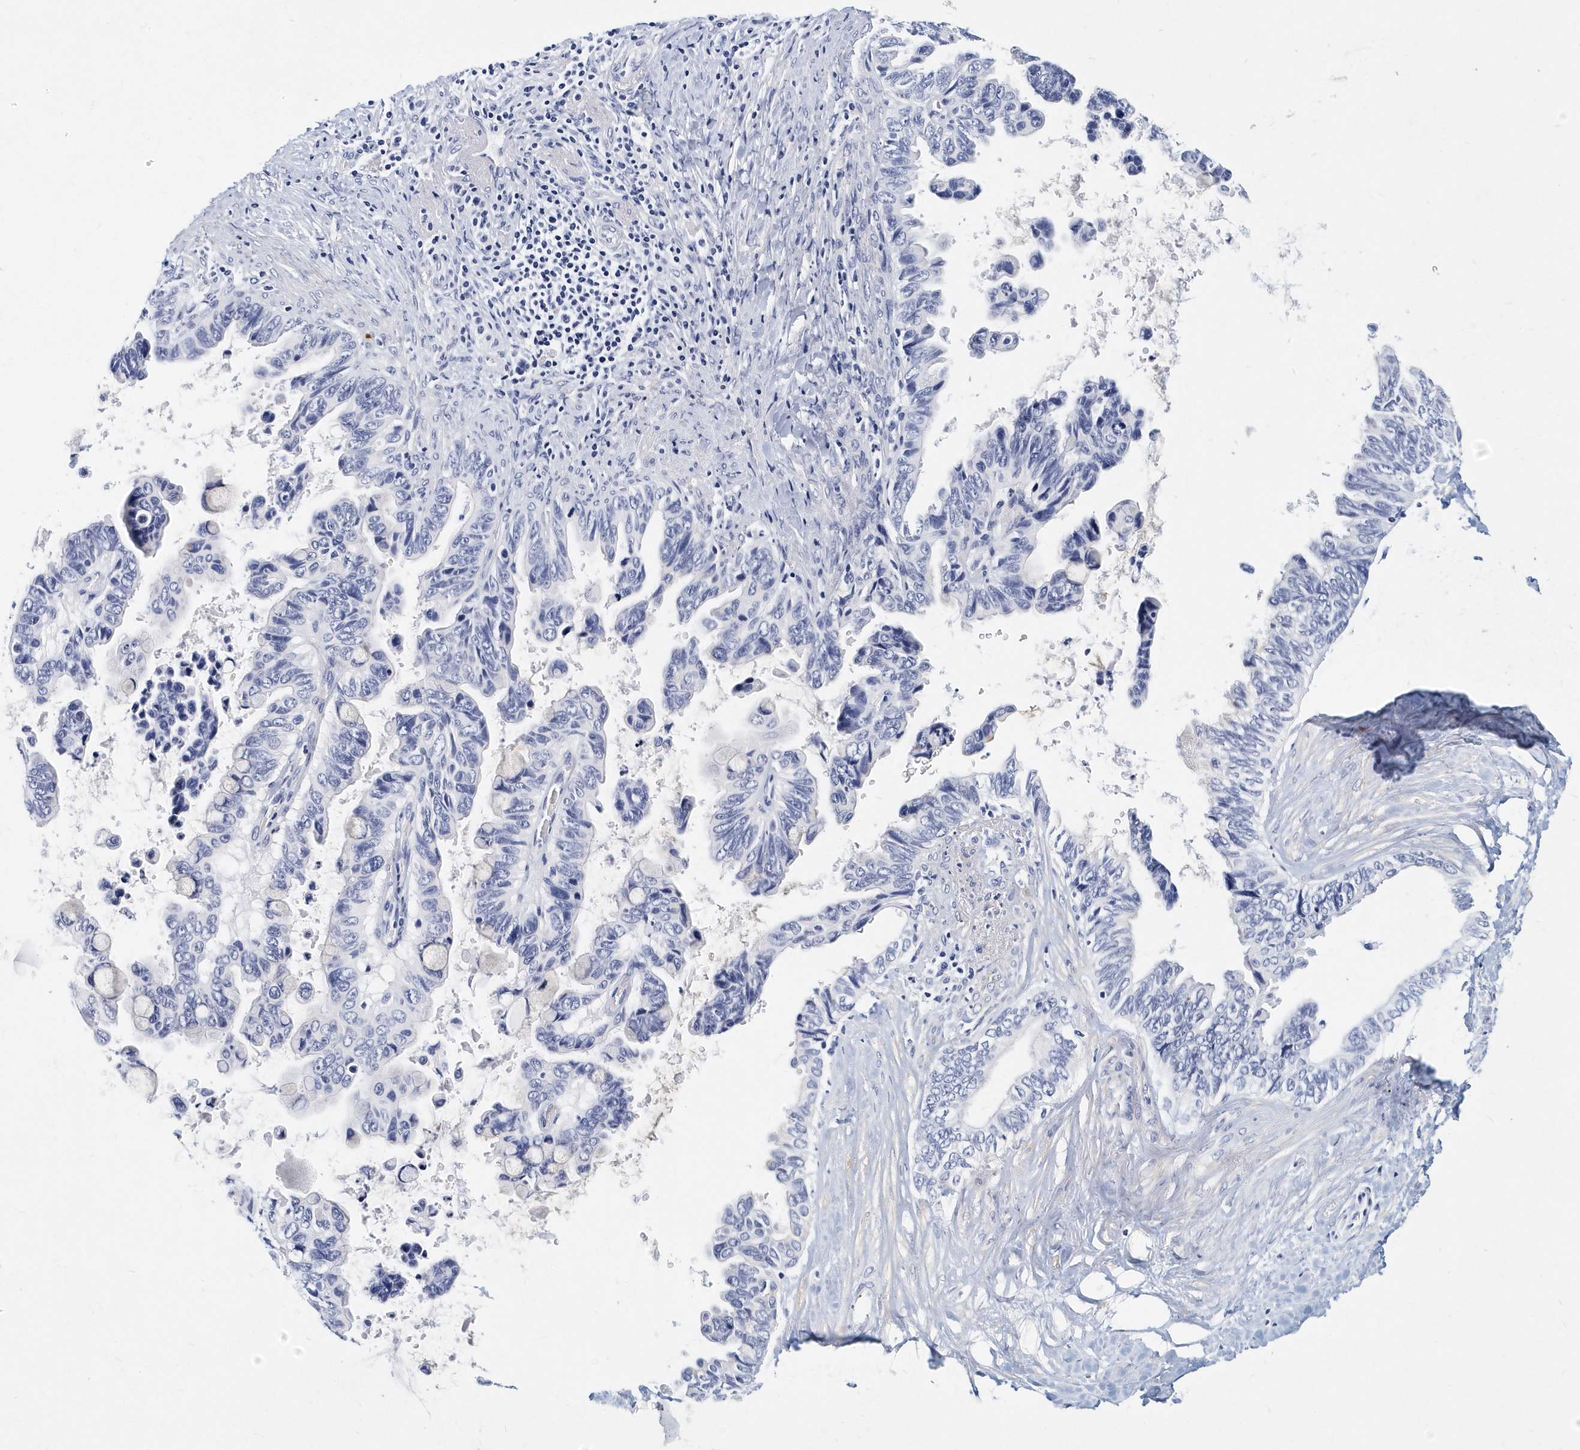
{"staining": {"intensity": "negative", "quantity": "none", "location": "none"}, "tissue": "pancreatic cancer", "cell_type": "Tumor cells", "image_type": "cancer", "snomed": [{"axis": "morphology", "description": "Adenocarcinoma, NOS"}, {"axis": "topography", "description": "Pancreas"}], "caption": "The image shows no staining of tumor cells in pancreatic cancer (adenocarcinoma).", "gene": "ITGA2B", "patient": {"sex": "female", "age": 72}}